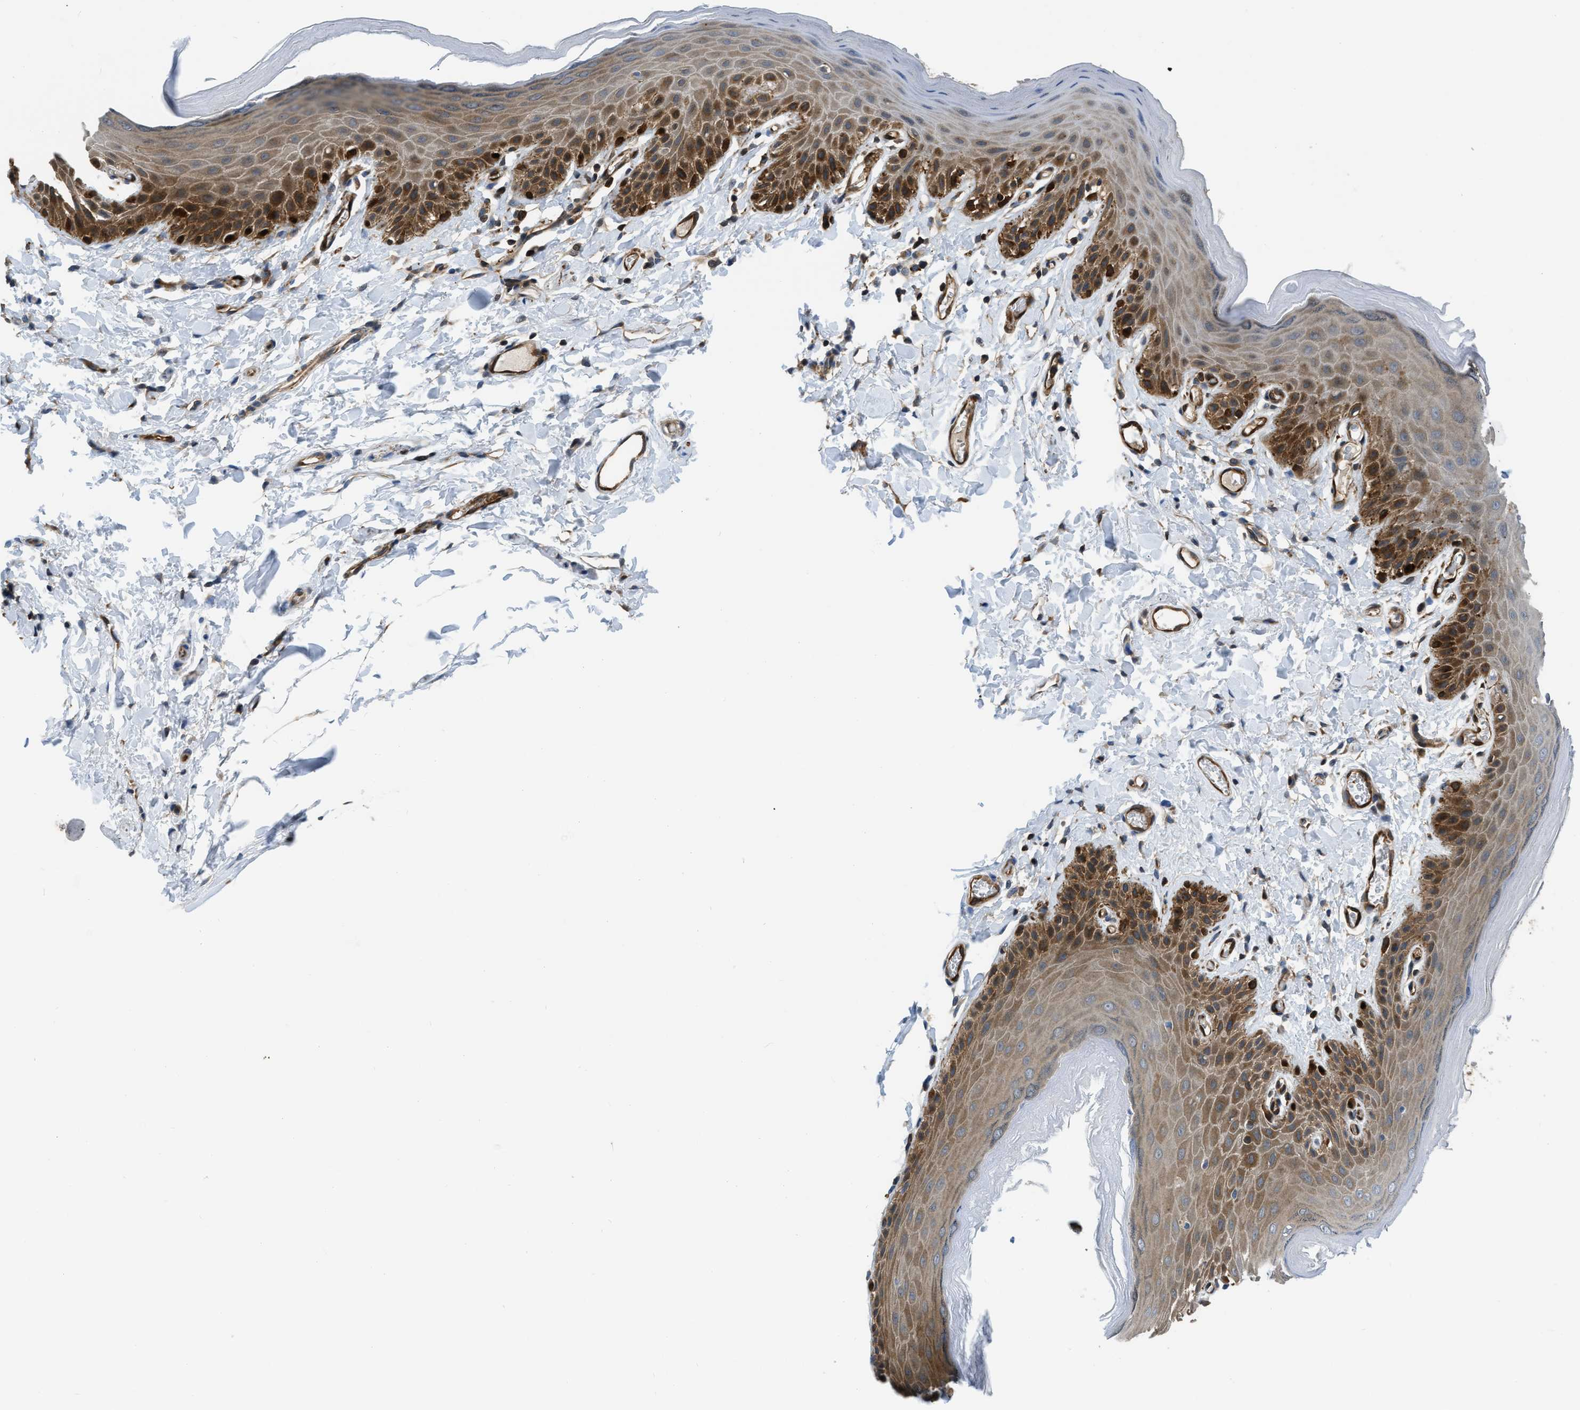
{"staining": {"intensity": "moderate", "quantity": ">75%", "location": "cytoplasmic/membranous"}, "tissue": "skin", "cell_type": "Epidermal cells", "image_type": "normal", "snomed": [{"axis": "morphology", "description": "Normal tissue, NOS"}, {"axis": "topography", "description": "Anal"}], "caption": "Benign skin displays moderate cytoplasmic/membranous expression in about >75% of epidermal cells, visualized by immunohistochemistry. (Stains: DAB (3,3'-diaminobenzidine) in brown, nuclei in blue, Microscopy: brightfield microscopy at high magnification).", "gene": "PFKP", "patient": {"sex": "male", "age": 44}}